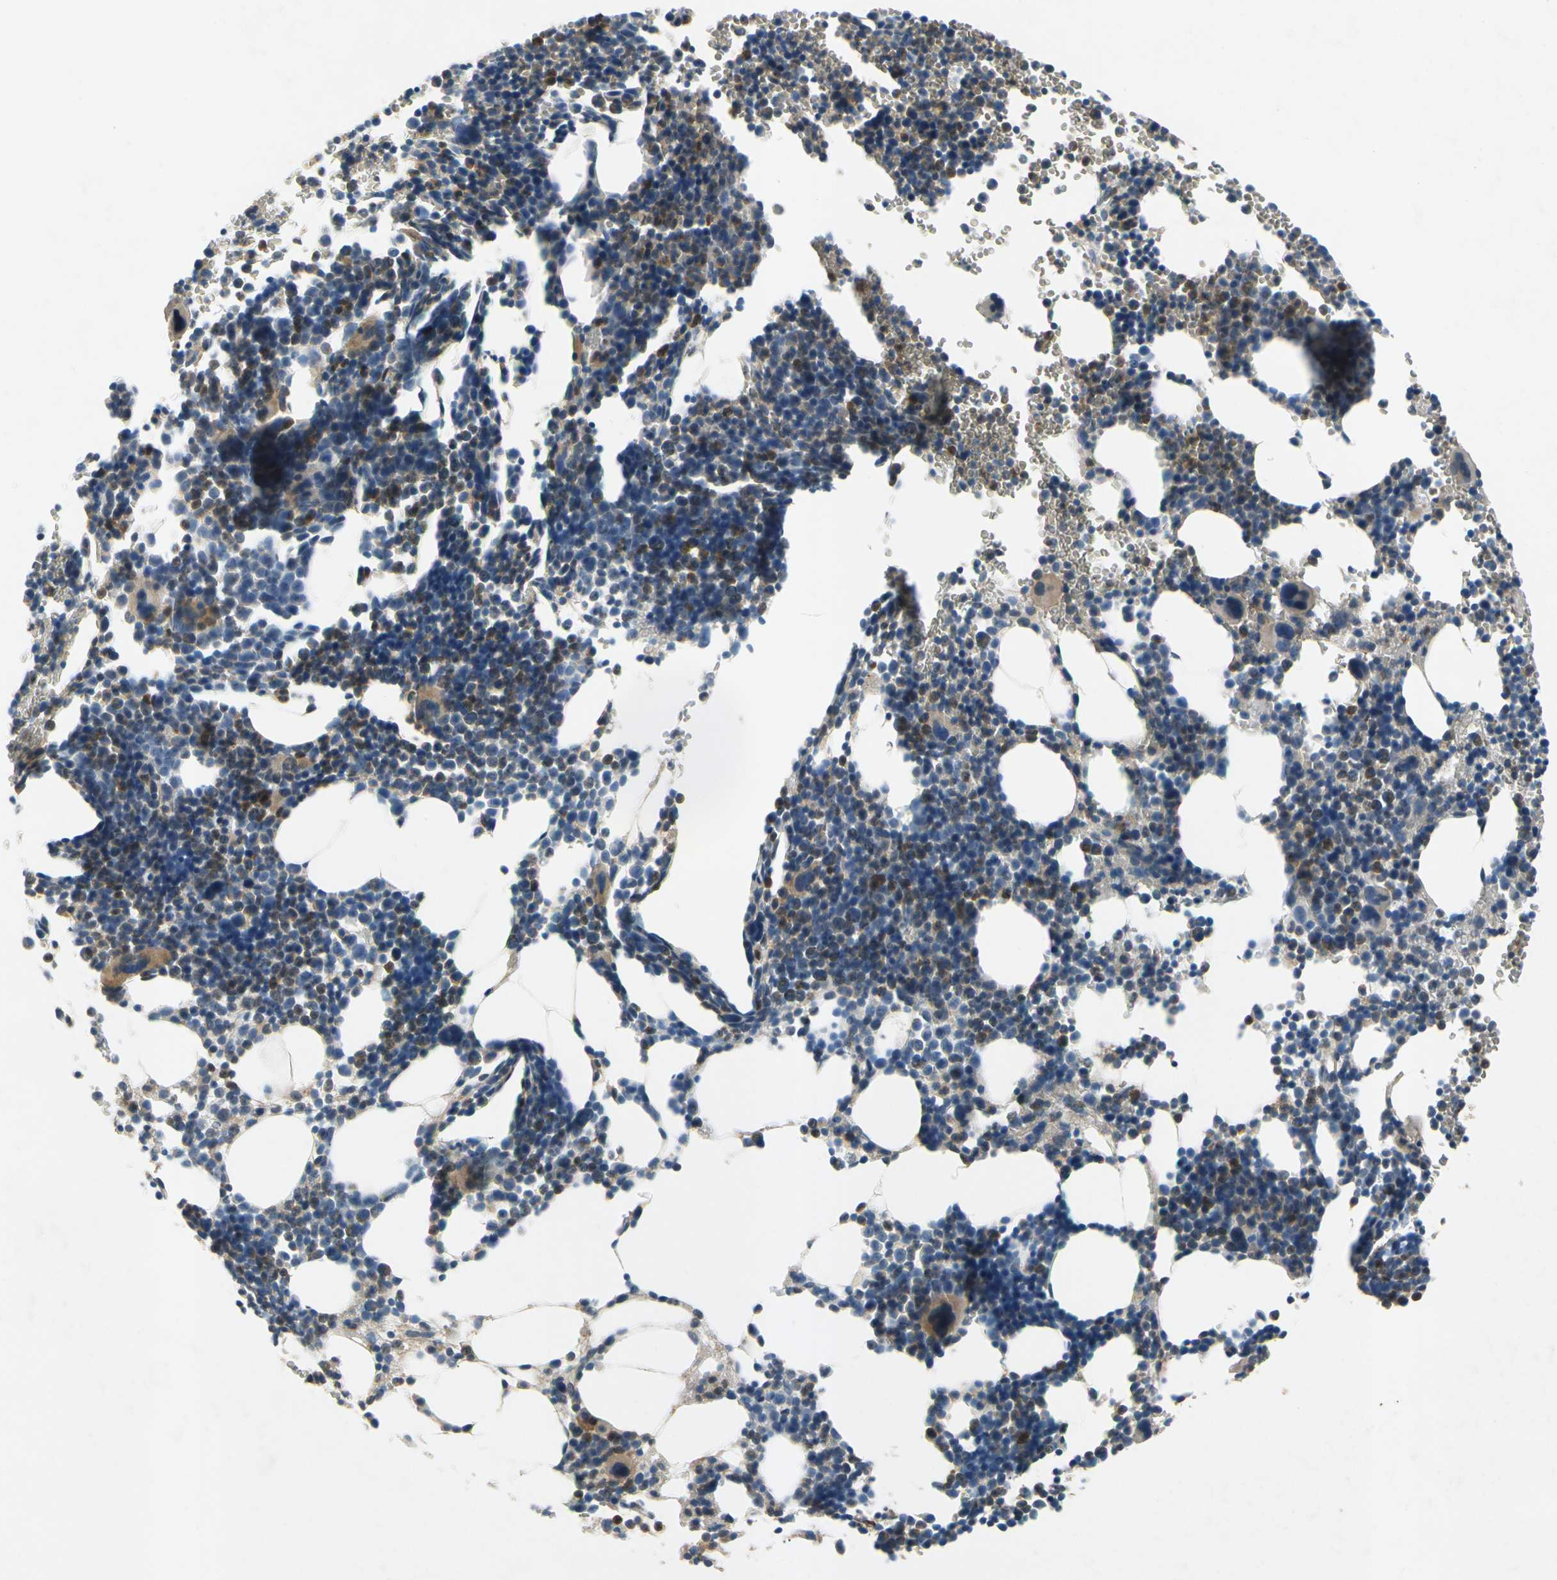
{"staining": {"intensity": "strong", "quantity": "25%-75%", "location": "nuclear"}, "tissue": "bone marrow", "cell_type": "Hematopoietic cells", "image_type": "normal", "snomed": [{"axis": "morphology", "description": "Normal tissue, NOS"}, {"axis": "topography", "description": "Bone marrow"}], "caption": "Immunohistochemical staining of normal human bone marrow displays high levels of strong nuclear staining in approximately 25%-75% of hematopoietic cells.", "gene": "SIGLEC5", "patient": {"sex": "female", "age": 68}}